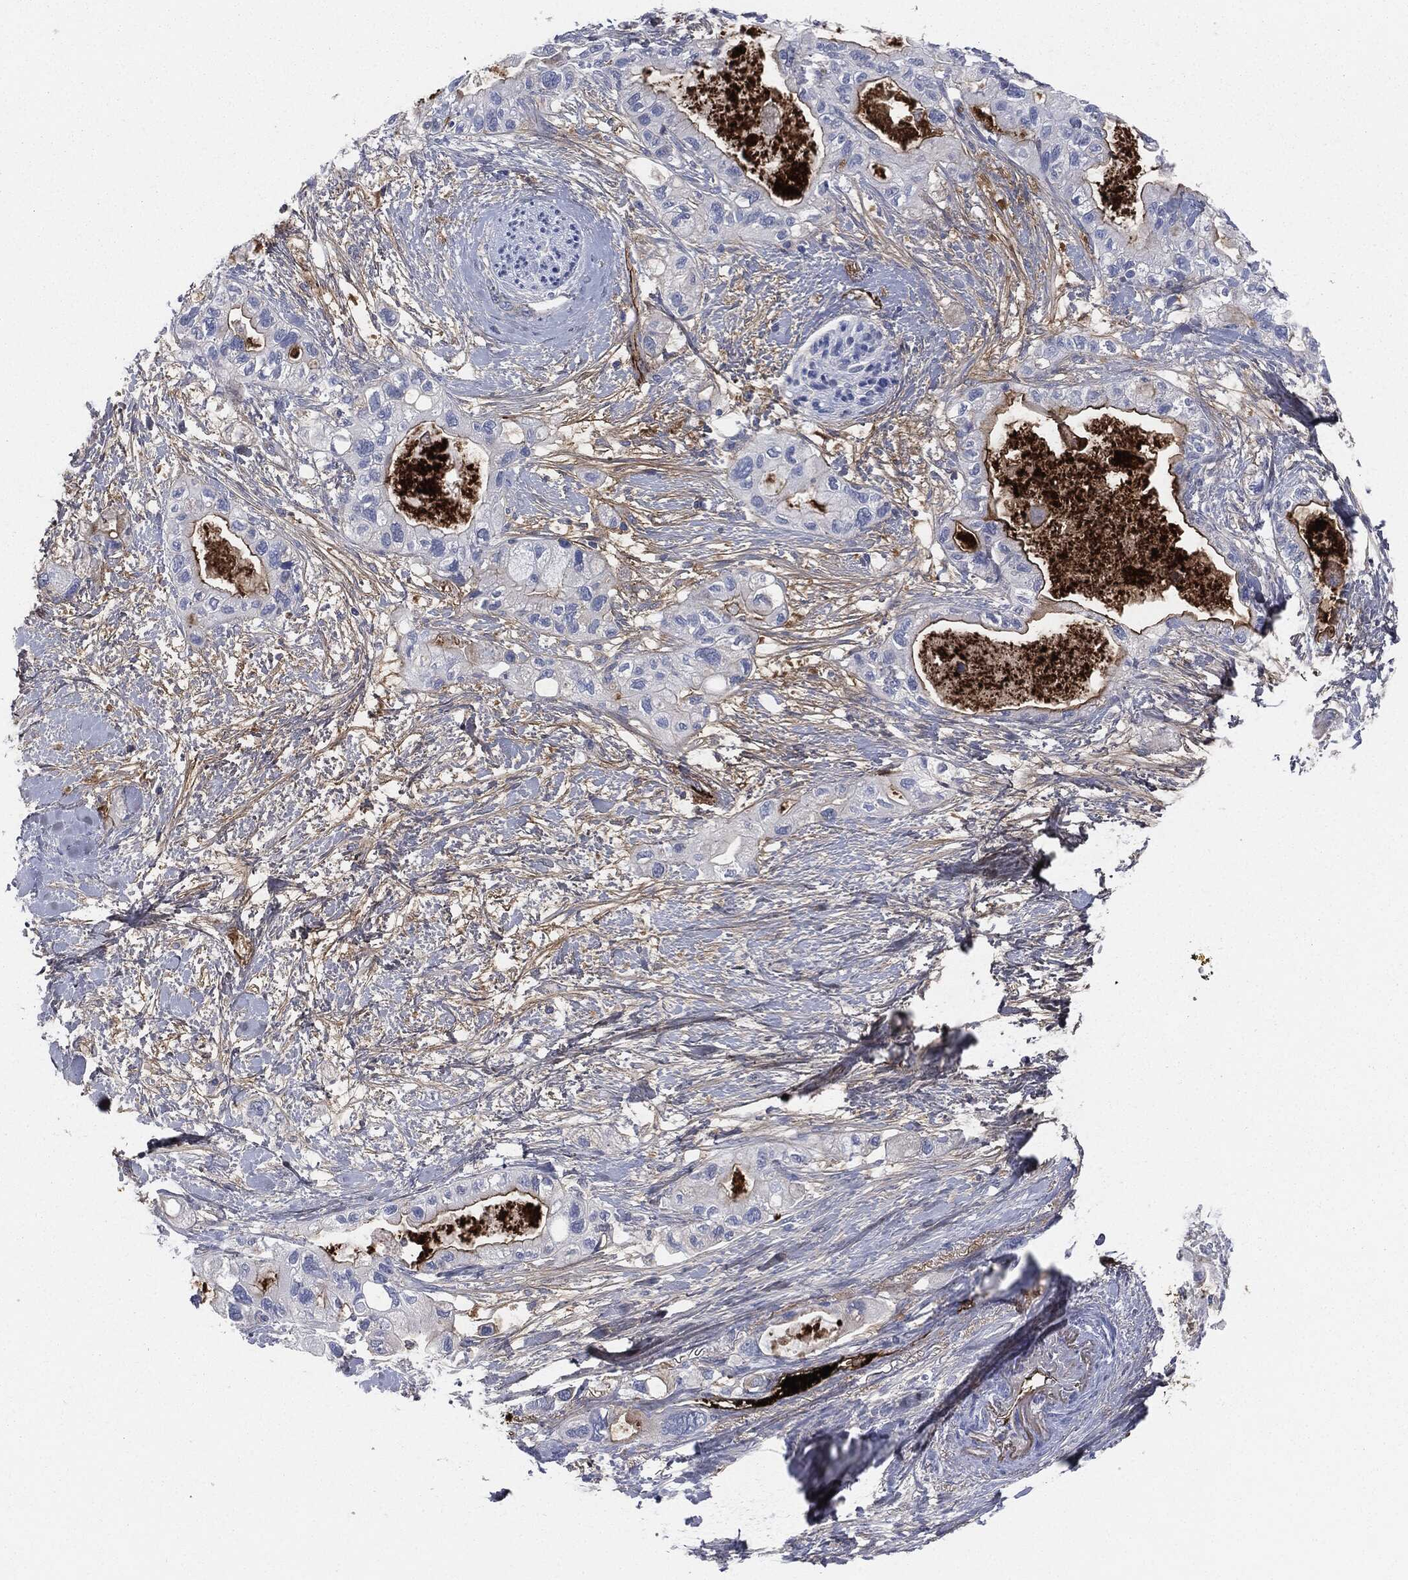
{"staining": {"intensity": "negative", "quantity": "none", "location": "none"}, "tissue": "pancreatic cancer", "cell_type": "Tumor cells", "image_type": "cancer", "snomed": [{"axis": "morphology", "description": "Adenocarcinoma, NOS"}, {"axis": "topography", "description": "Pancreas"}], "caption": "A histopathology image of human pancreatic adenocarcinoma is negative for staining in tumor cells.", "gene": "APOB", "patient": {"sex": "female", "age": 56}}